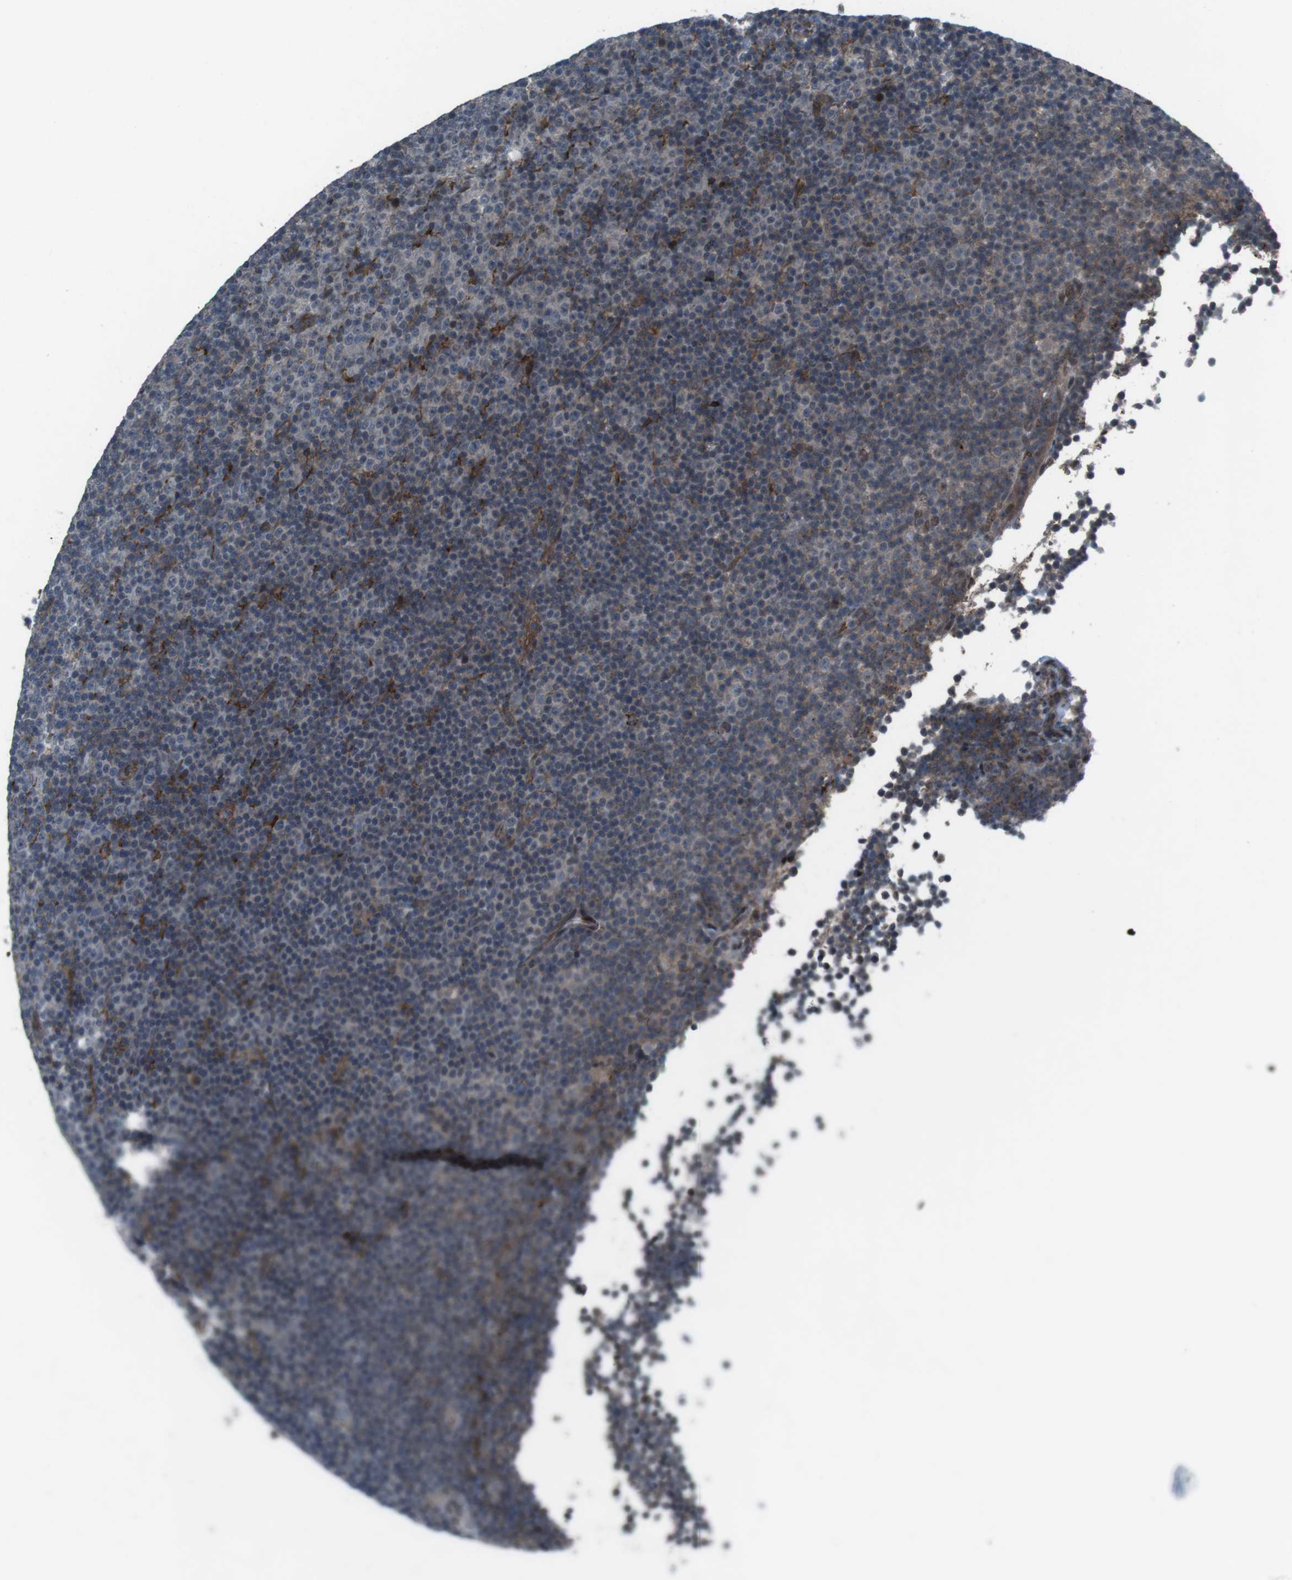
{"staining": {"intensity": "moderate", "quantity": "<25%", "location": "cytoplasmic/membranous"}, "tissue": "lymphoma", "cell_type": "Tumor cells", "image_type": "cancer", "snomed": [{"axis": "morphology", "description": "Malignant lymphoma, non-Hodgkin's type, Low grade"}, {"axis": "topography", "description": "Lymph node"}], "caption": "Protein expression analysis of human malignant lymphoma, non-Hodgkin's type (low-grade) reveals moderate cytoplasmic/membranous expression in about <25% of tumor cells. Using DAB (3,3'-diaminobenzidine) (brown) and hematoxylin (blue) stains, captured at high magnification using brightfield microscopy.", "gene": "GDF10", "patient": {"sex": "female", "age": 67}}